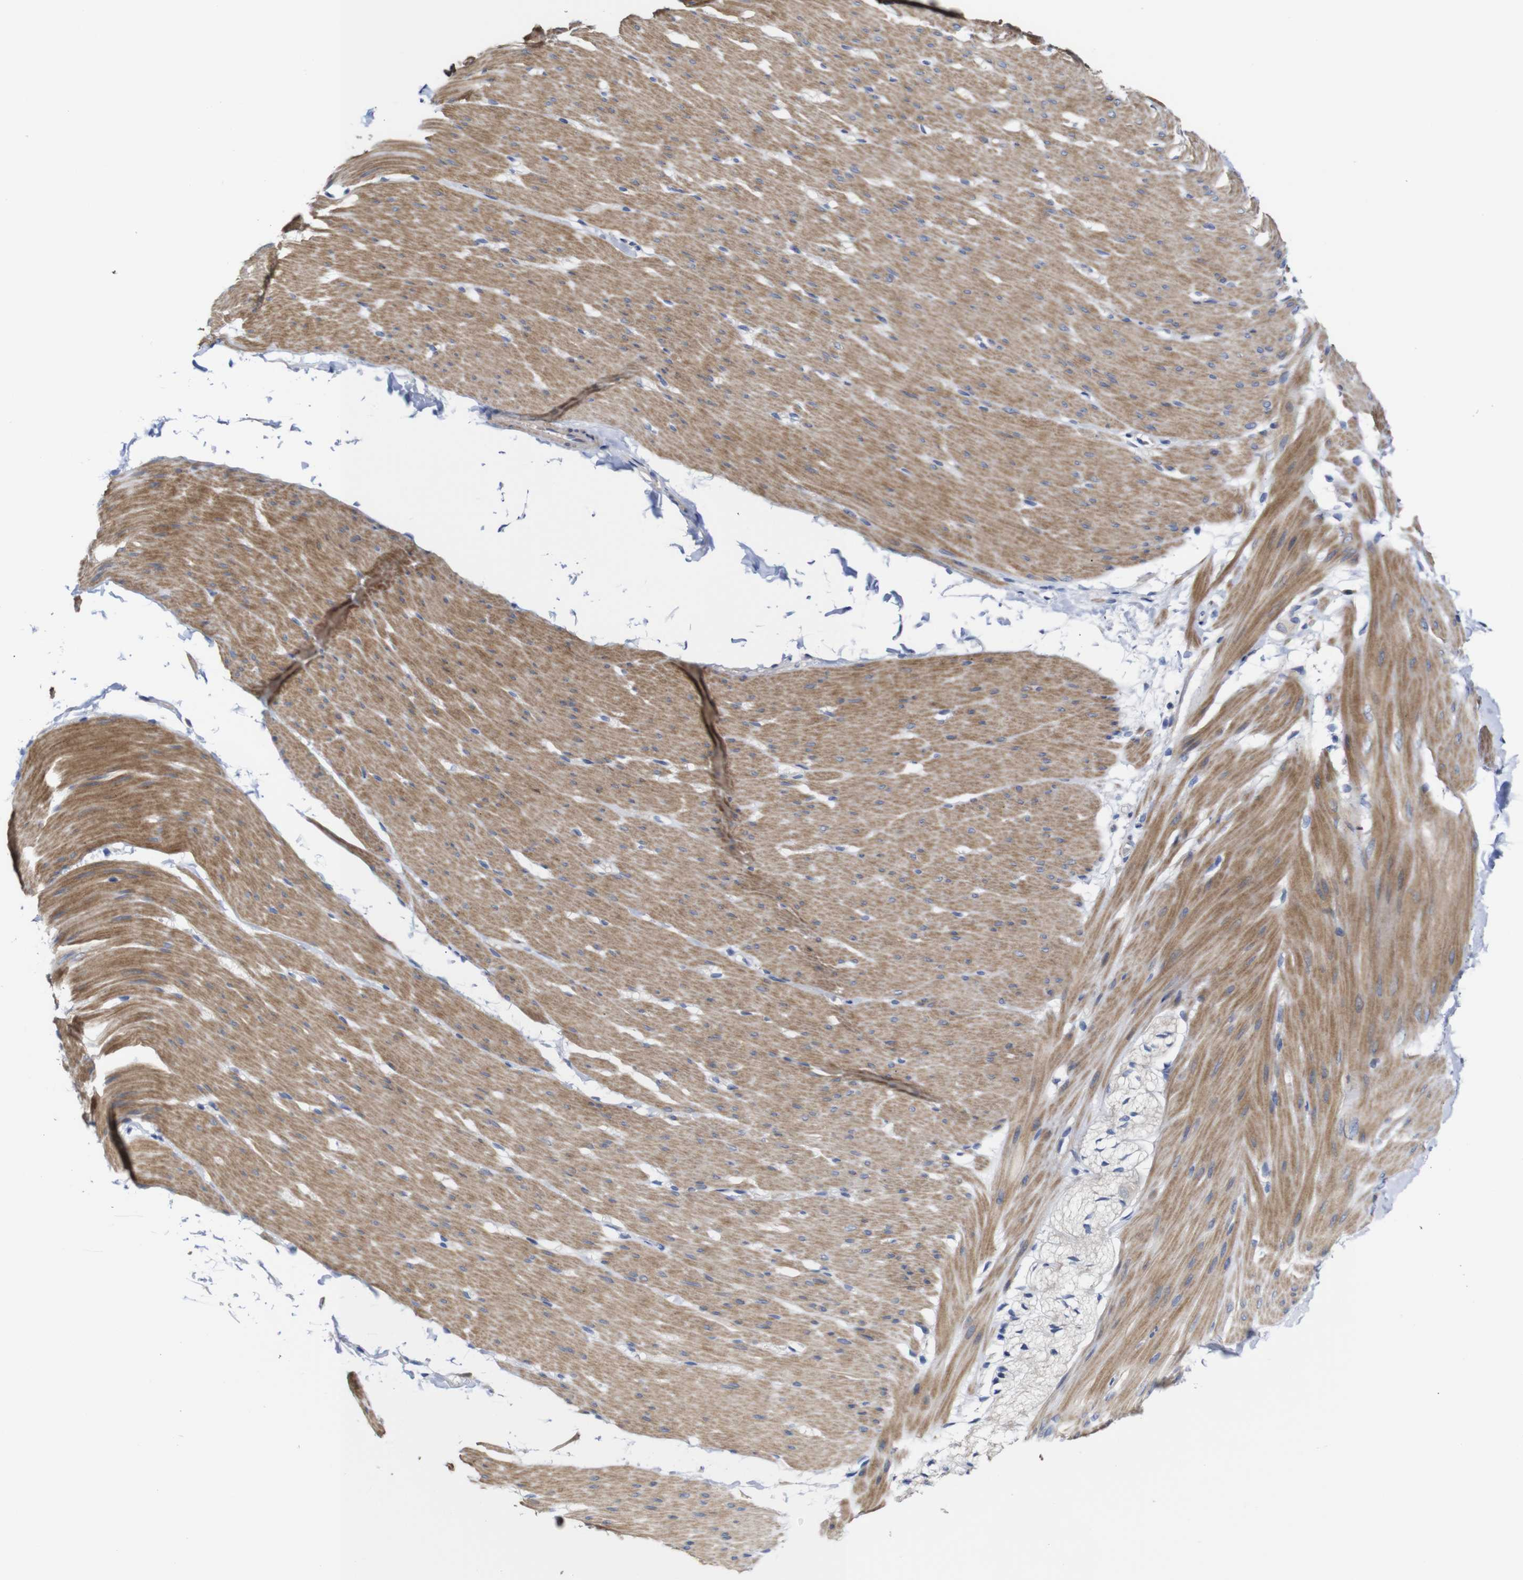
{"staining": {"intensity": "moderate", "quantity": ">75%", "location": "cytoplasmic/membranous"}, "tissue": "smooth muscle", "cell_type": "Smooth muscle cells", "image_type": "normal", "snomed": [{"axis": "morphology", "description": "Normal tissue, NOS"}, {"axis": "topography", "description": "Smooth muscle"}, {"axis": "topography", "description": "Colon"}], "caption": "DAB immunohistochemical staining of benign smooth muscle shows moderate cytoplasmic/membranous protein expression in approximately >75% of smooth muscle cells. The staining was performed using DAB to visualize the protein expression in brown, while the nuclei were stained in blue with hematoxylin (Magnification: 20x).", "gene": "TCEAL9", "patient": {"sex": "male", "age": 67}}